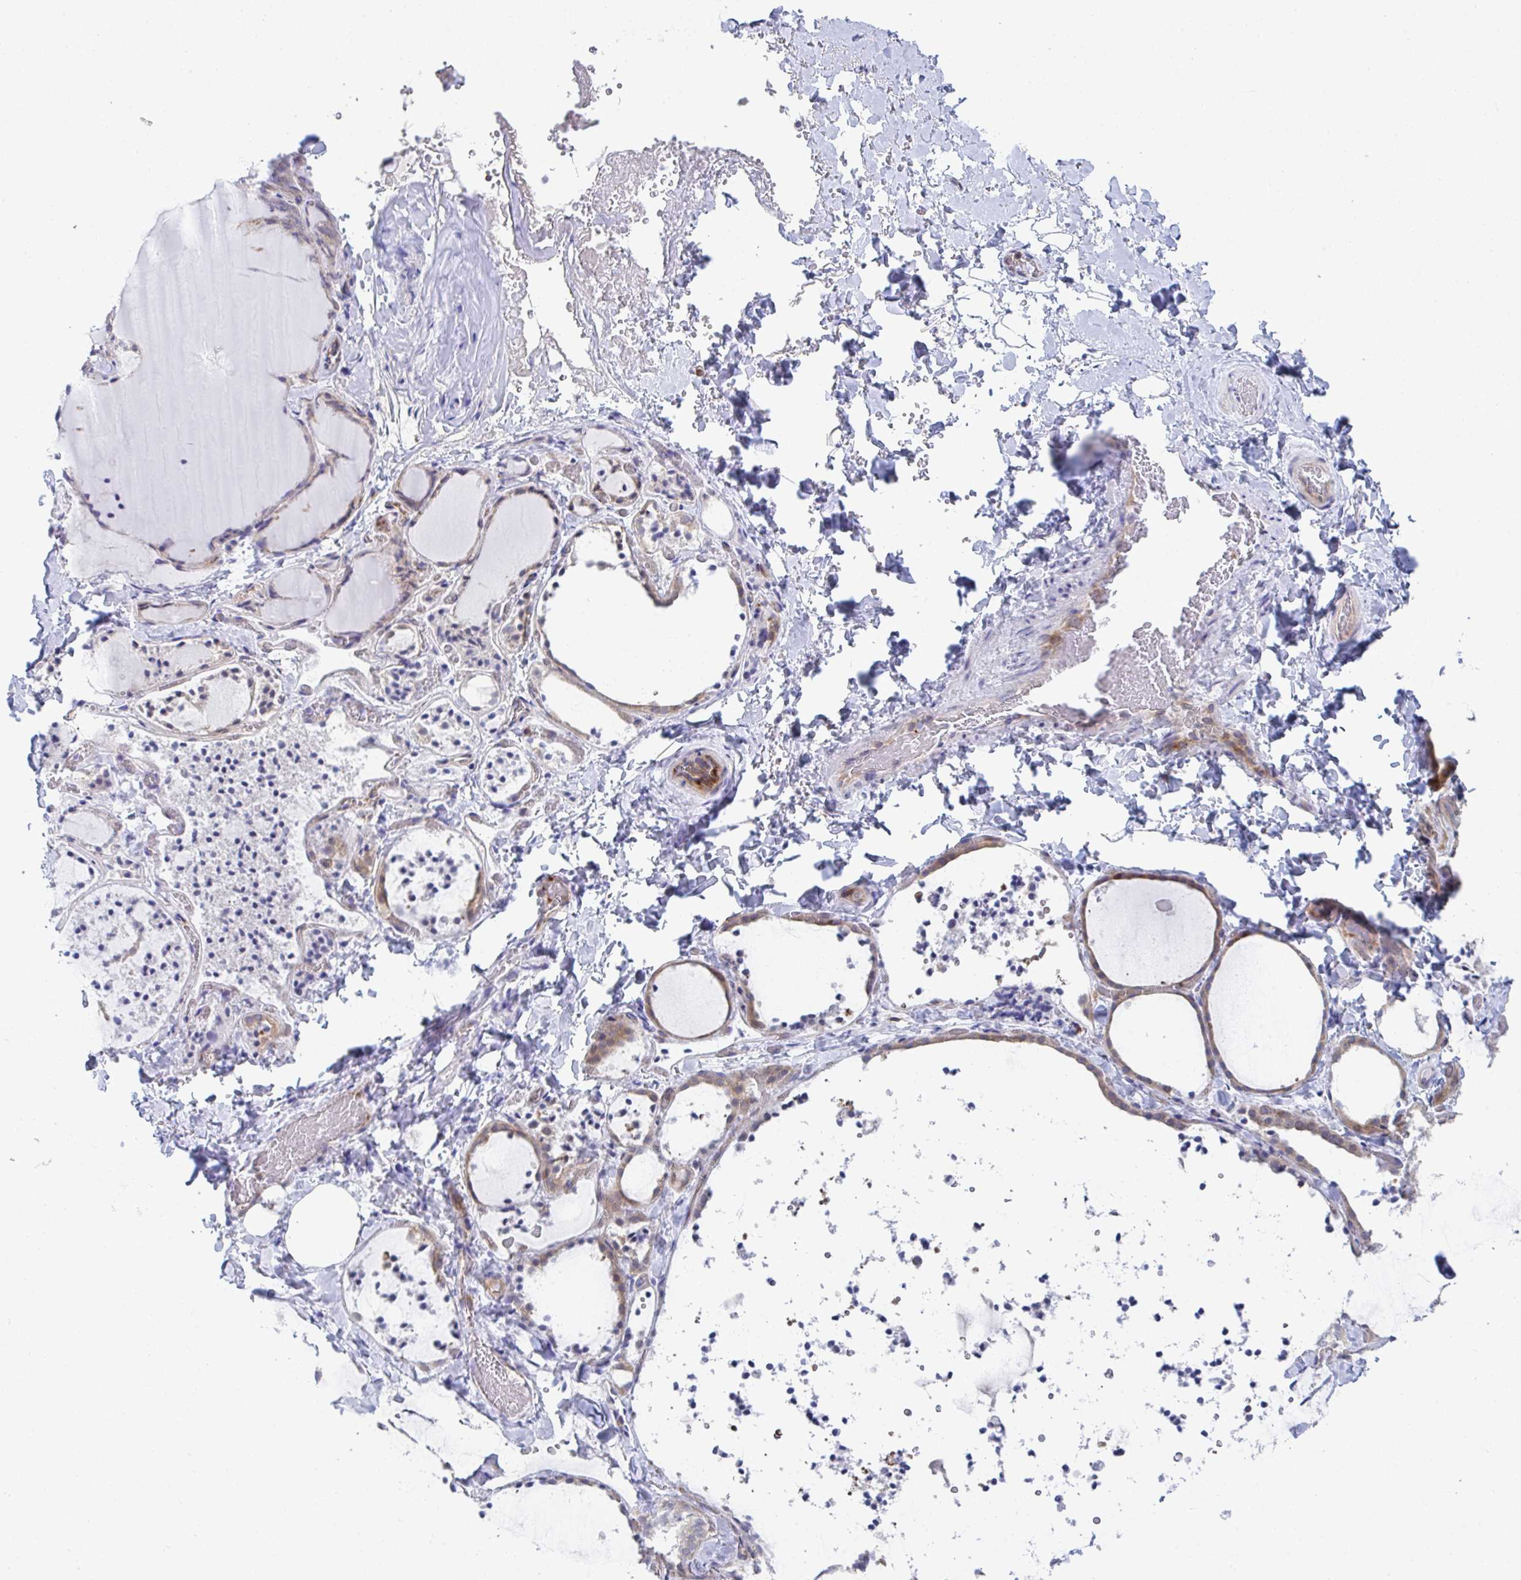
{"staining": {"intensity": "weak", "quantity": "25%-75%", "location": "cytoplasmic/membranous"}, "tissue": "thyroid gland", "cell_type": "Glandular cells", "image_type": "normal", "snomed": [{"axis": "morphology", "description": "Normal tissue, NOS"}, {"axis": "topography", "description": "Thyroid gland"}], "caption": "This micrograph reveals immunohistochemistry staining of normal human thyroid gland, with low weak cytoplasmic/membranous expression in approximately 25%-75% of glandular cells.", "gene": "WNK1", "patient": {"sex": "female", "age": 22}}